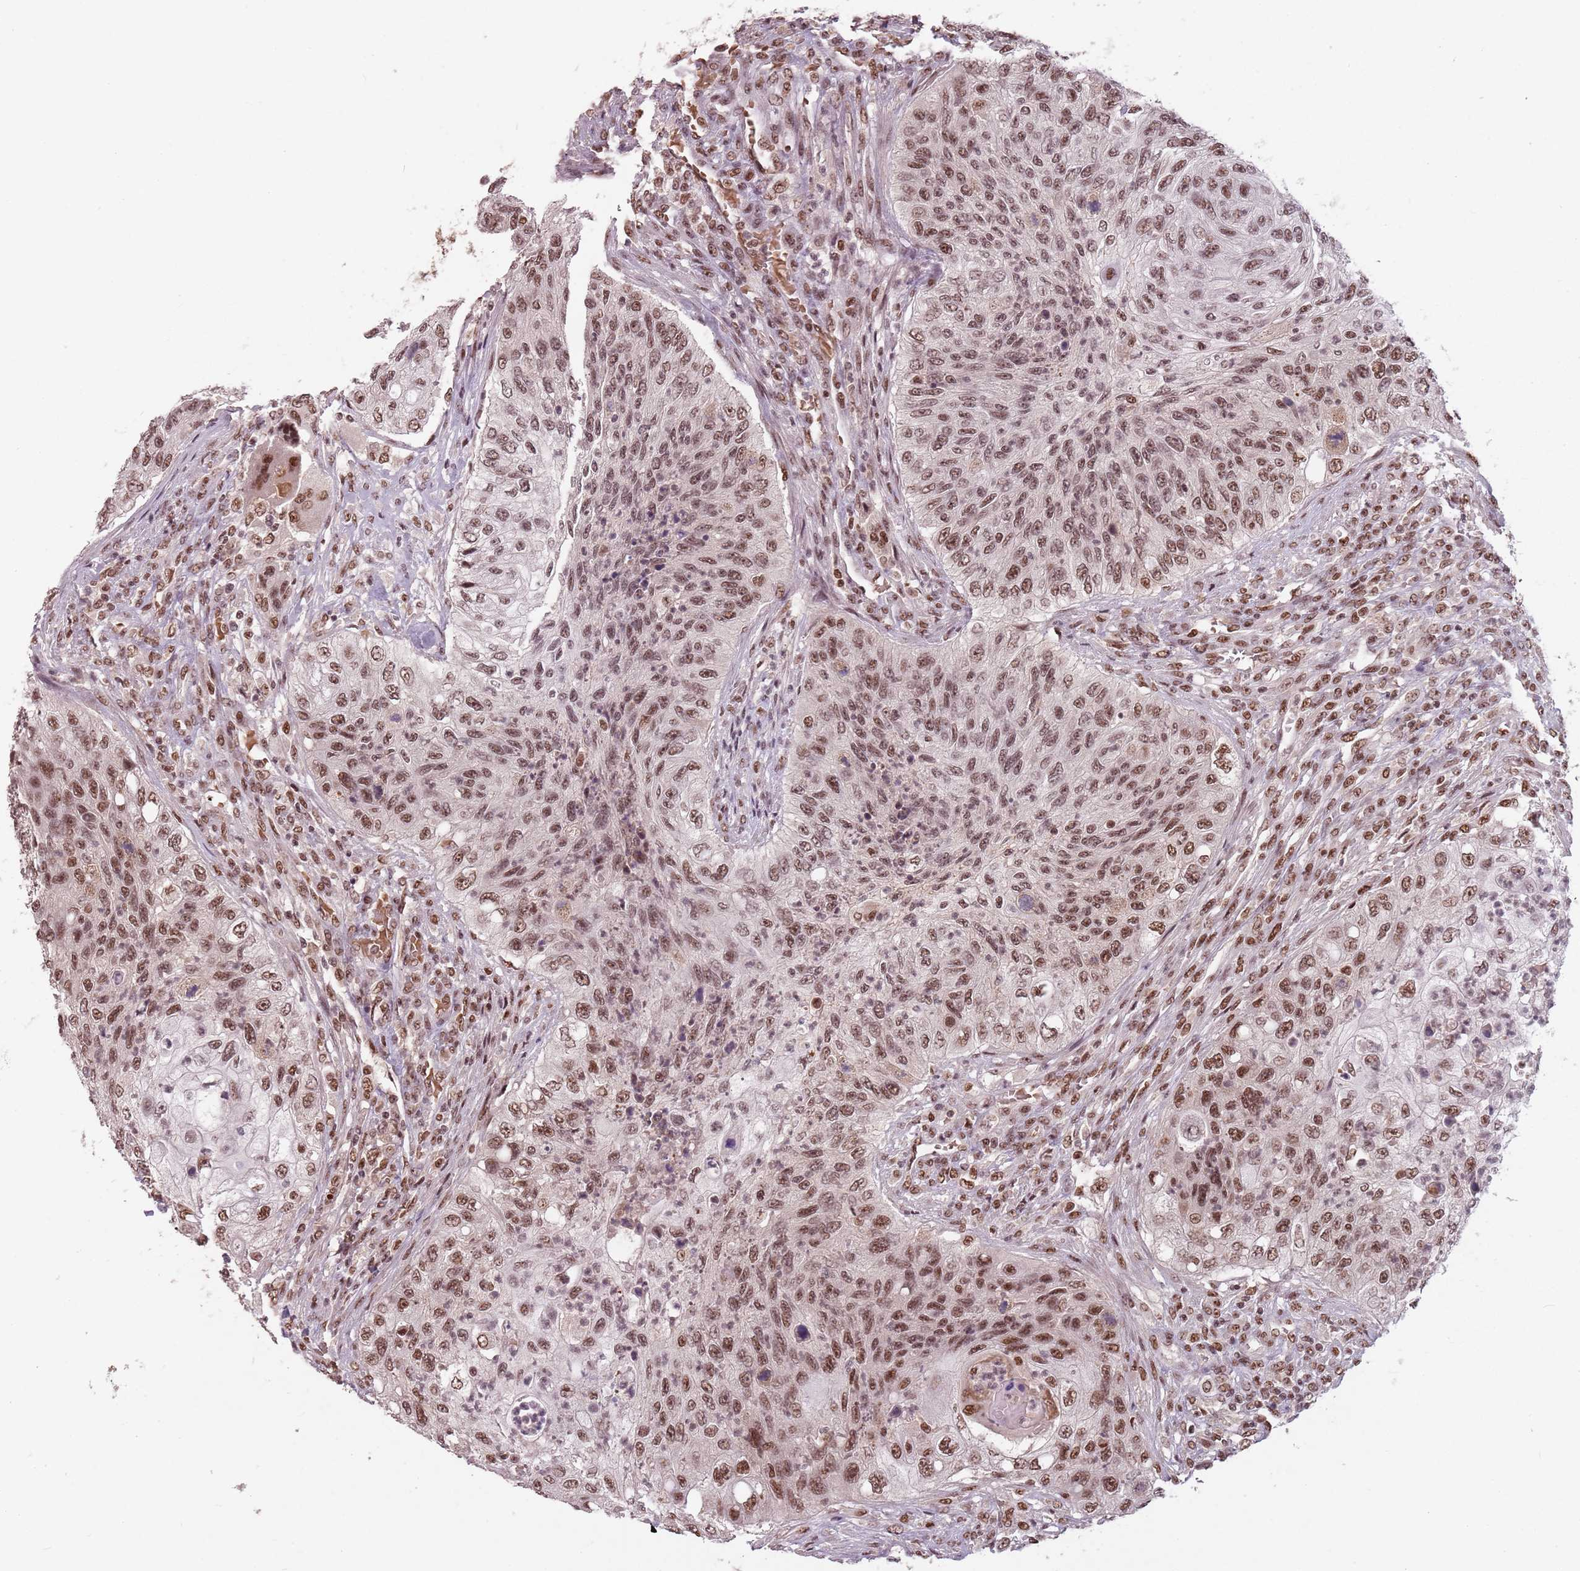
{"staining": {"intensity": "moderate", "quantity": ">75%", "location": "nuclear"}, "tissue": "urothelial cancer", "cell_type": "Tumor cells", "image_type": "cancer", "snomed": [{"axis": "morphology", "description": "Urothelial carcinoma, High grade"}, {"axis": "topography", "description": "Urinary bladder"}], "caption": "DAB immunohistochemical staining of urothelial carcinoma (high-grade) exhibits moderate nuclear protein expression in approximately >75% of tumor cells.", "gene": "NCBP1", "patient": {"sex": "female", "age": 60}}